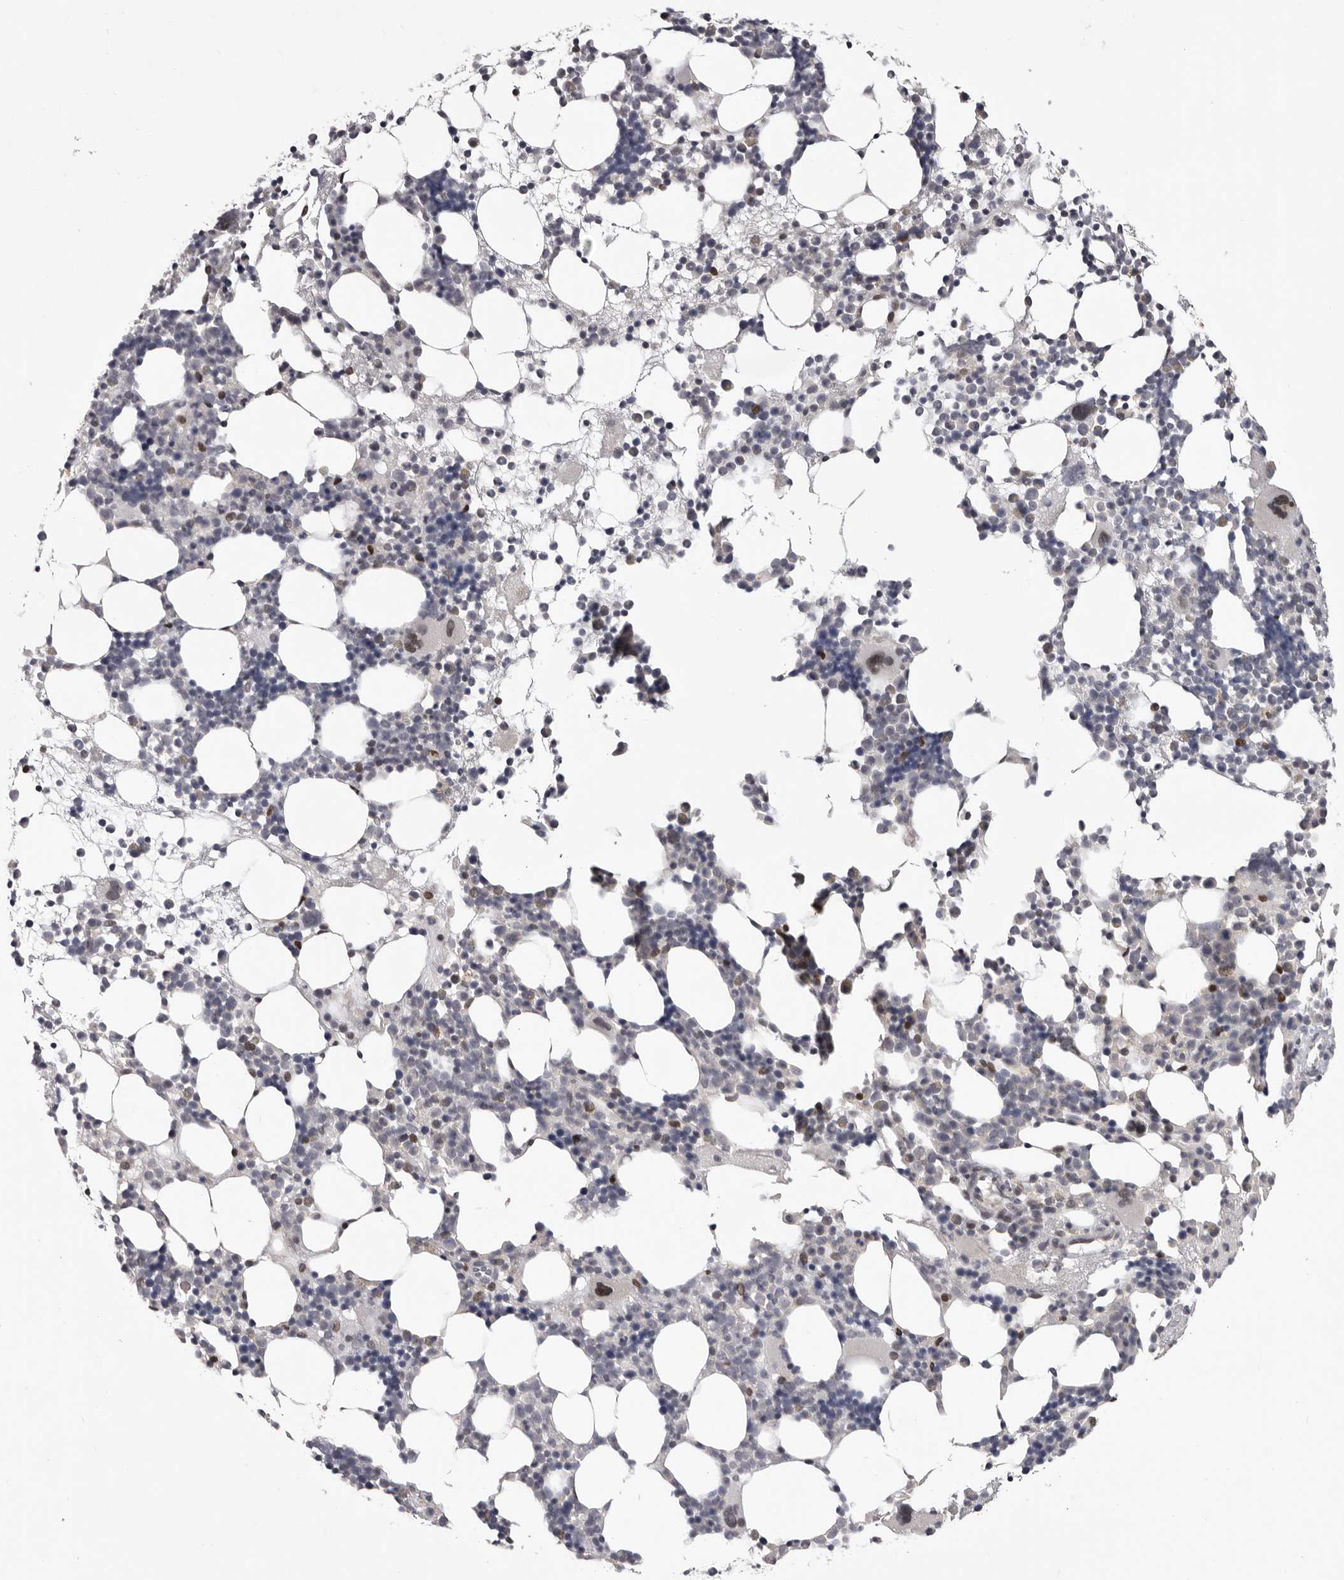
{"staining": {"intensity": "moderate", "quantity": "<25%", "location": "nuclear"}, "tissue": "bone marrow", "cell_type": "Hematopoietic cells", "image_type": "normal", "snomed": [{"axis": "morphology", "description": "Normal tissue, NOS"}, {"axis": "topography", "description": "Bone marrow"}], "caption": "This micrograph reveals immunohistochemistry (IHC) staining of normal human bone marrow, with low moderate nuclear staining in approximately <25% of hematopoietic cells.", "gene": "C17orf99", "patient": {"sex": "female", "age": 57}}